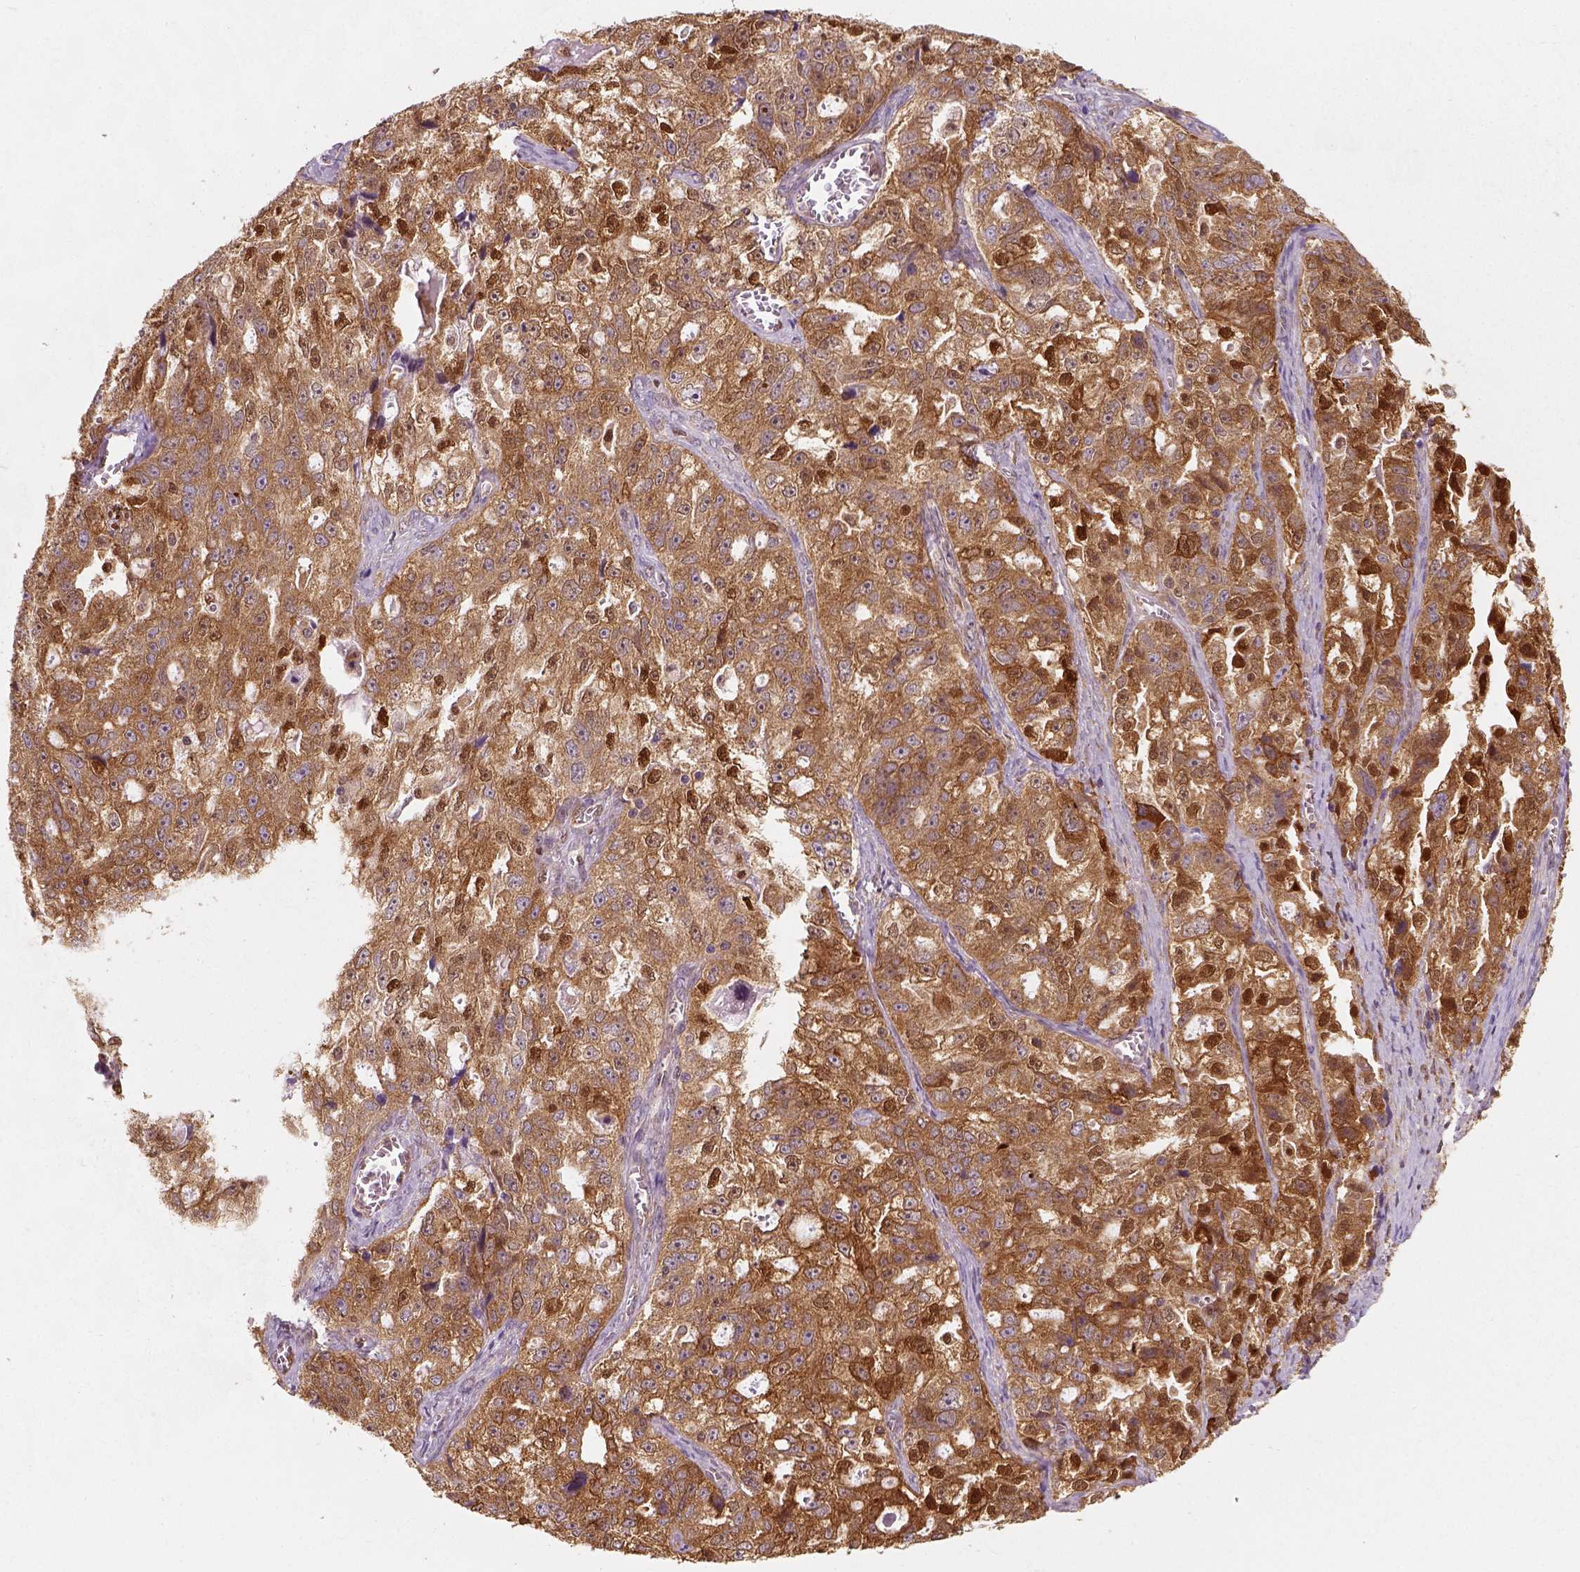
{"staining": {"intensity": "moderate", "quantity": ">75%", "location": "cytoplasmic/membranous"}, "tissue": "ovarian cancer", "cell_type": "Tumor cells", "image_type": "cancer", "snomed": [{"axis": "morphology", "description": "Cystadenocarcinoma, serous, NOS"}, {"axis": "topography", "description": "Ovary"}], "caption": "A histopathology image showing moderate cytoplasmic/membranous expression in approximately >75% of tumor cells in serous cystadenocarcinoma (ovarian), as visualized by brown immunohistochemical staining.", "gene": "SQSTM1", "patient": {"sex": "female", "age": 51}}